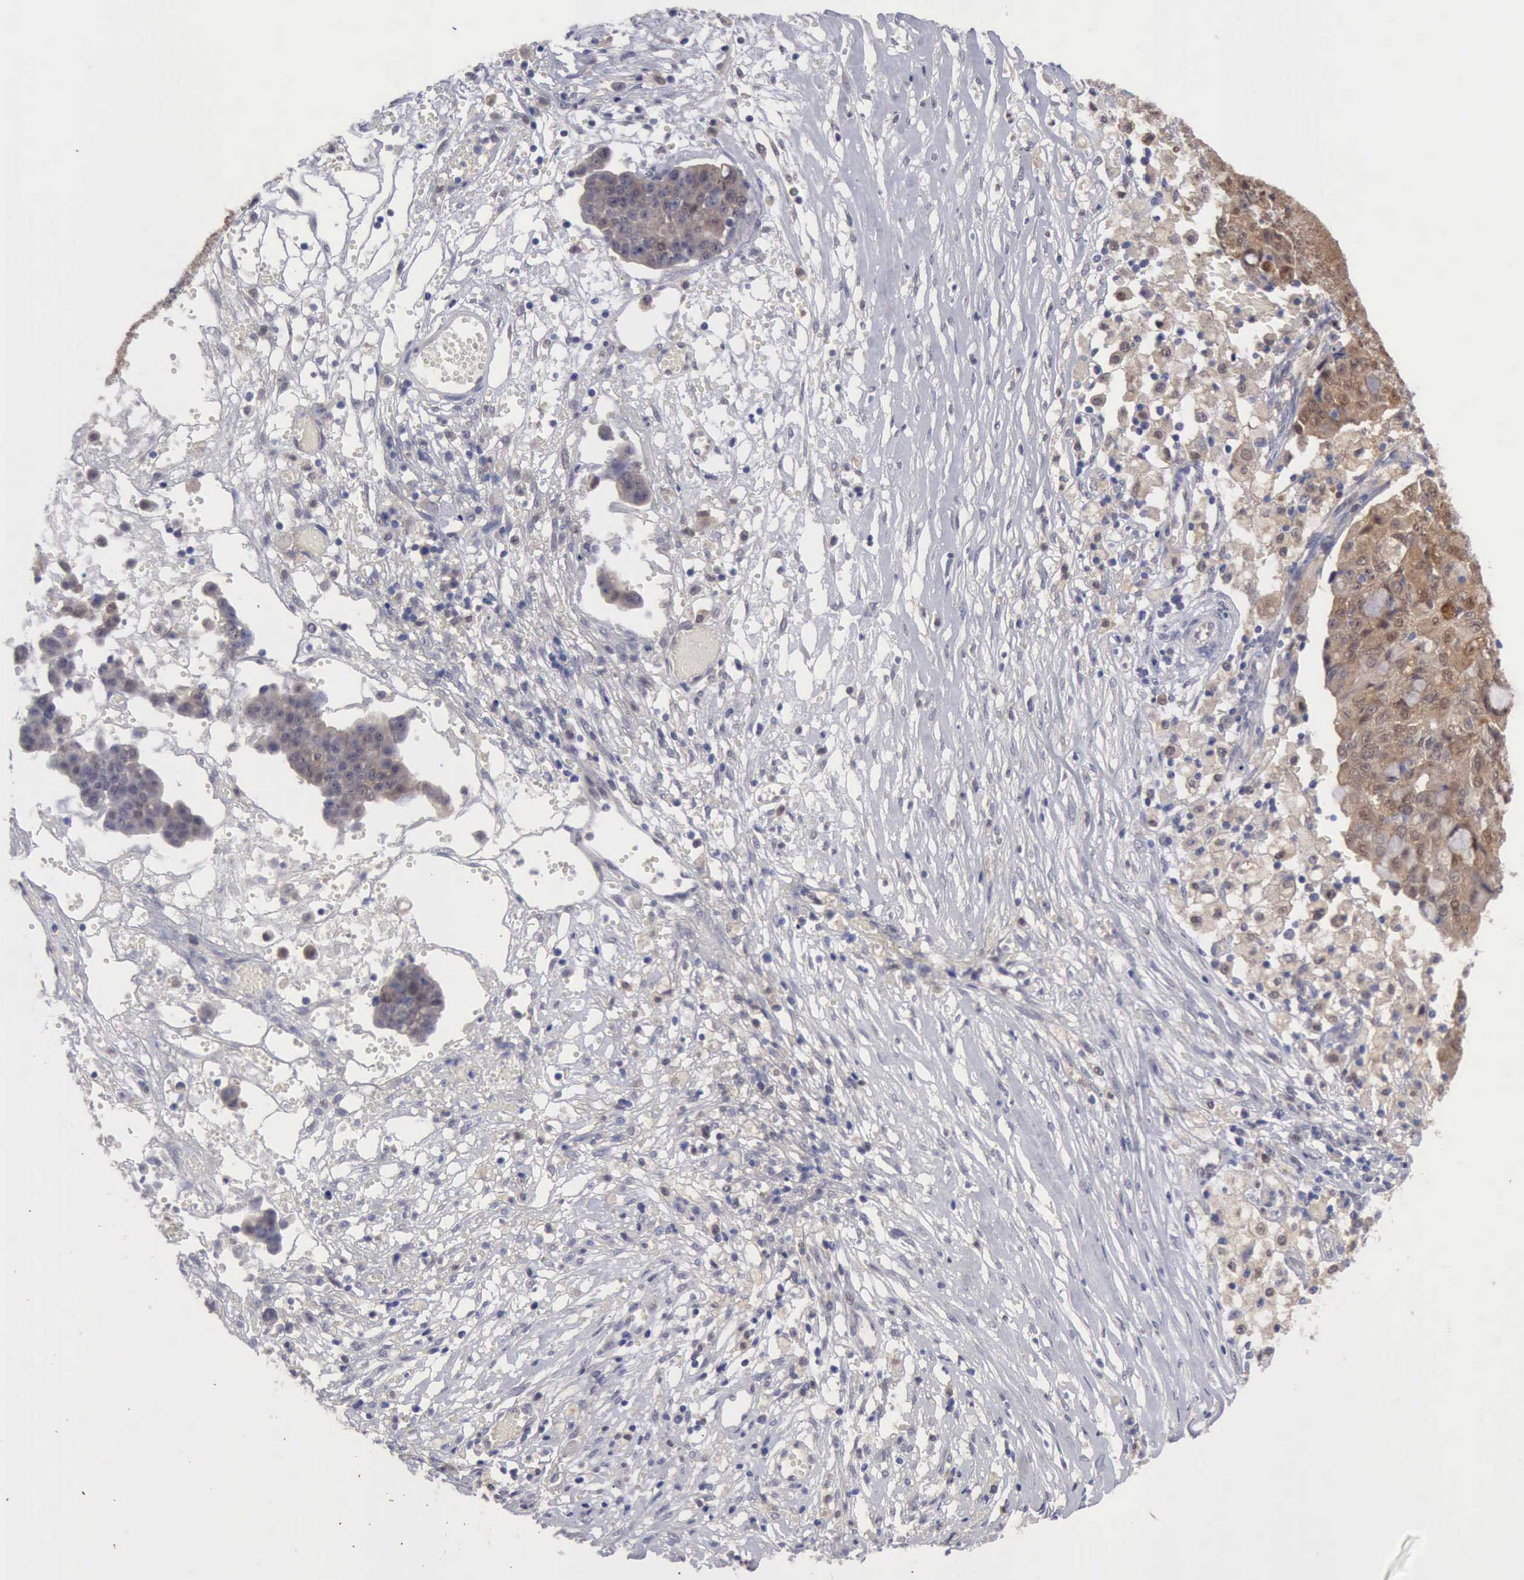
{"staining": {"intensity": "weak", "quantity": ">75%", "location": "cytoplasmic/membranous,nuclear"}, "tissue": "ovarian cancer", "cell_type": "Tumor cells", "image_type": "cancer", "snomed": [{"axis": "morphology", "description": "Carcinoma, endometroid"}, {"axis": "topography", "description": "Ovary"}], "caption": "The immunohistochemical stain shows weak cytoplasmic/membranous and nuclear positivity in tumor cells of ovarian cancer tissue.", "gene": "PTGR2", "patient": {"sex": "female", "age": 42}}